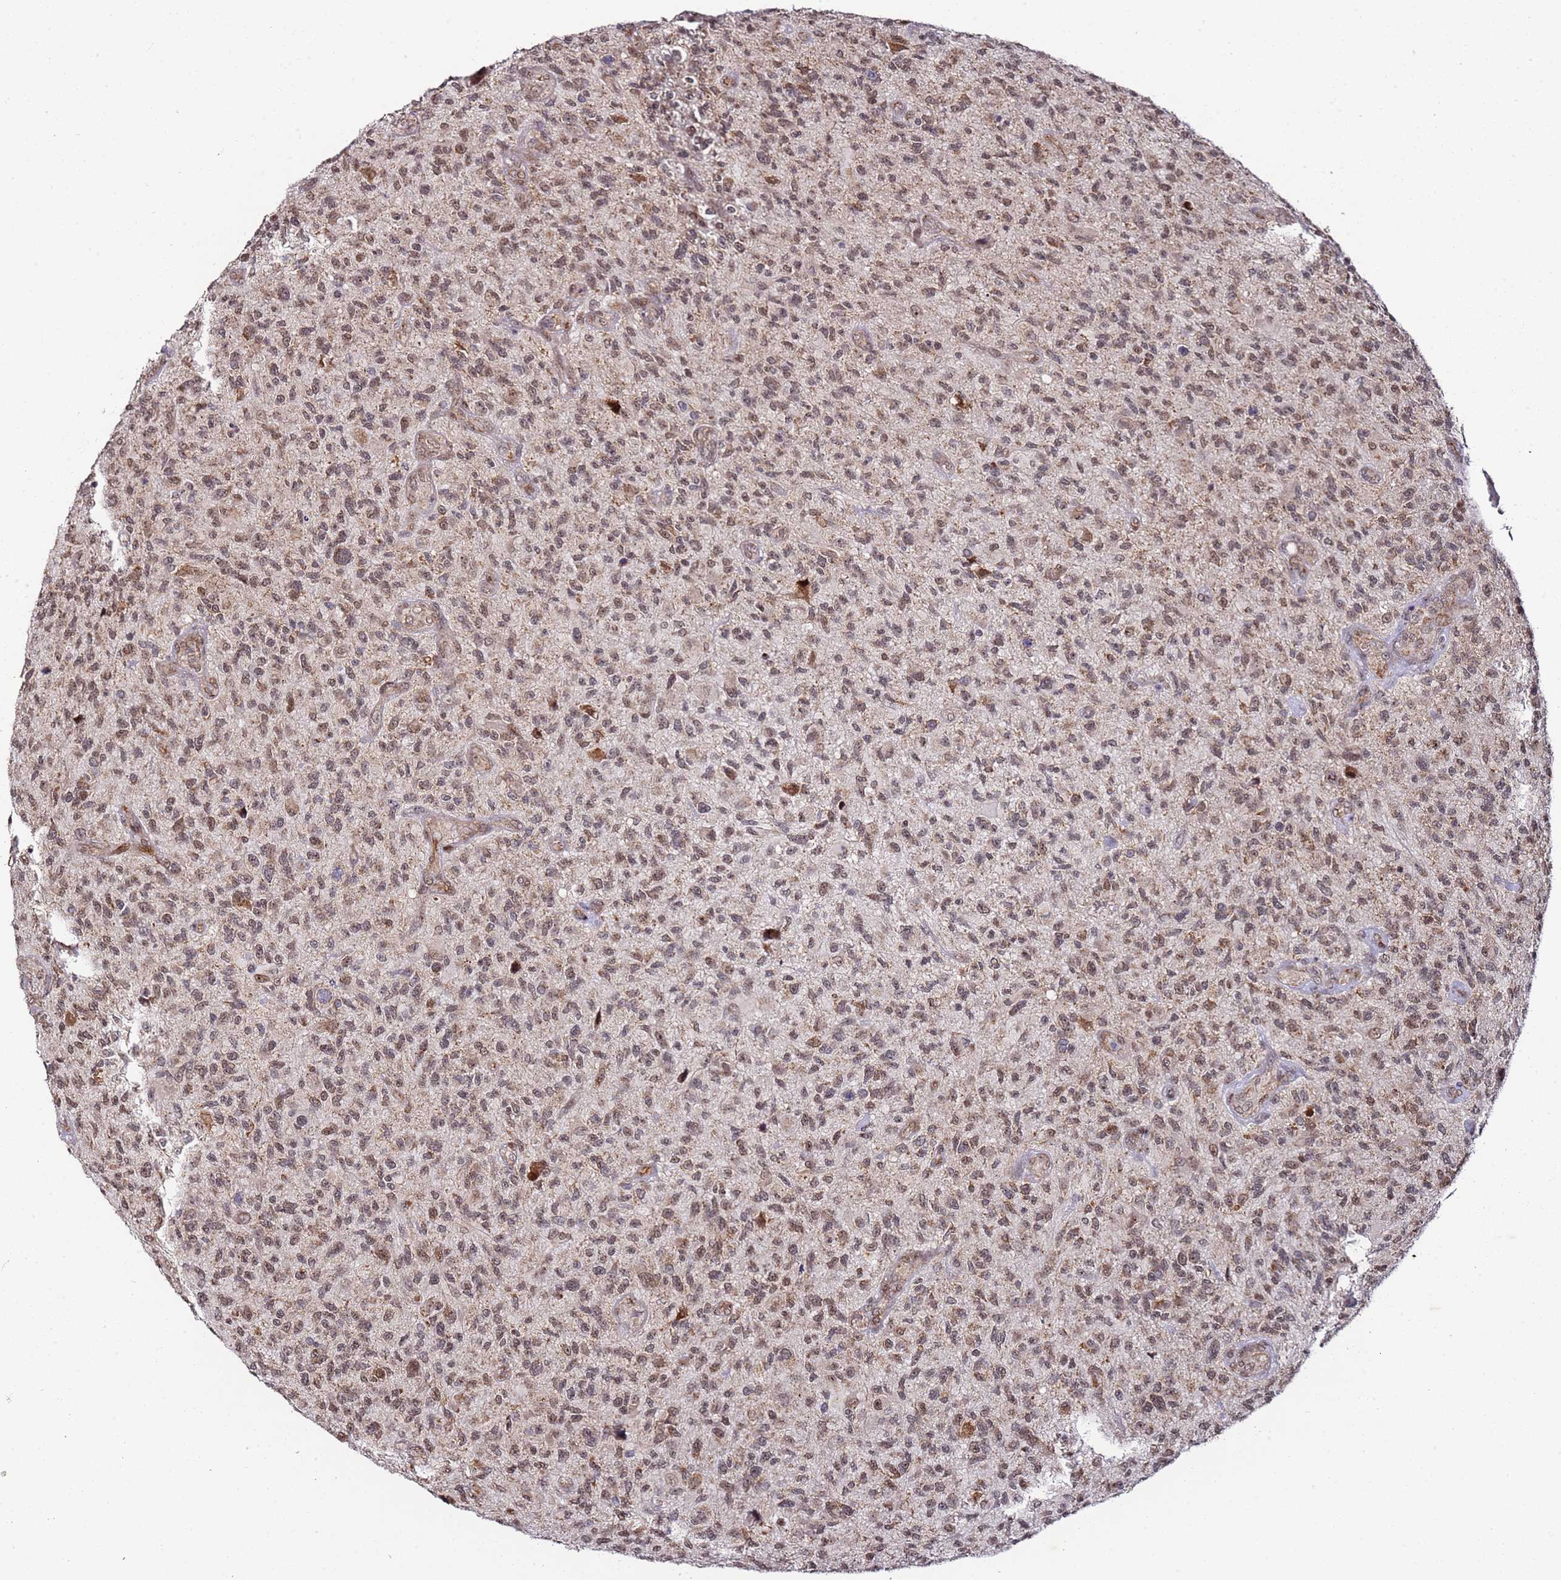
{"staining": {"intensity": "moderate", "quantity": ">75%", "location": "cytoplasmic/membranous,nuclear"}, "tissue": "glioma", "cell_type": "Tumor cells", "image_type": "cancer", "snomed": [{"axis": "morphology", "description": "Glioma, malignant, High grade"}, {"axis": "topography", "description": "Brain"}], "caption": "Moderate cytoplasmic/membranous and nuclear staining for a protein is appreciated in approximately >75% of tumor cells of high-grade glioma (malignant) using IHC.", "gene": "TP53AIP1", "patient": {"sex": "male", "age": 47}}